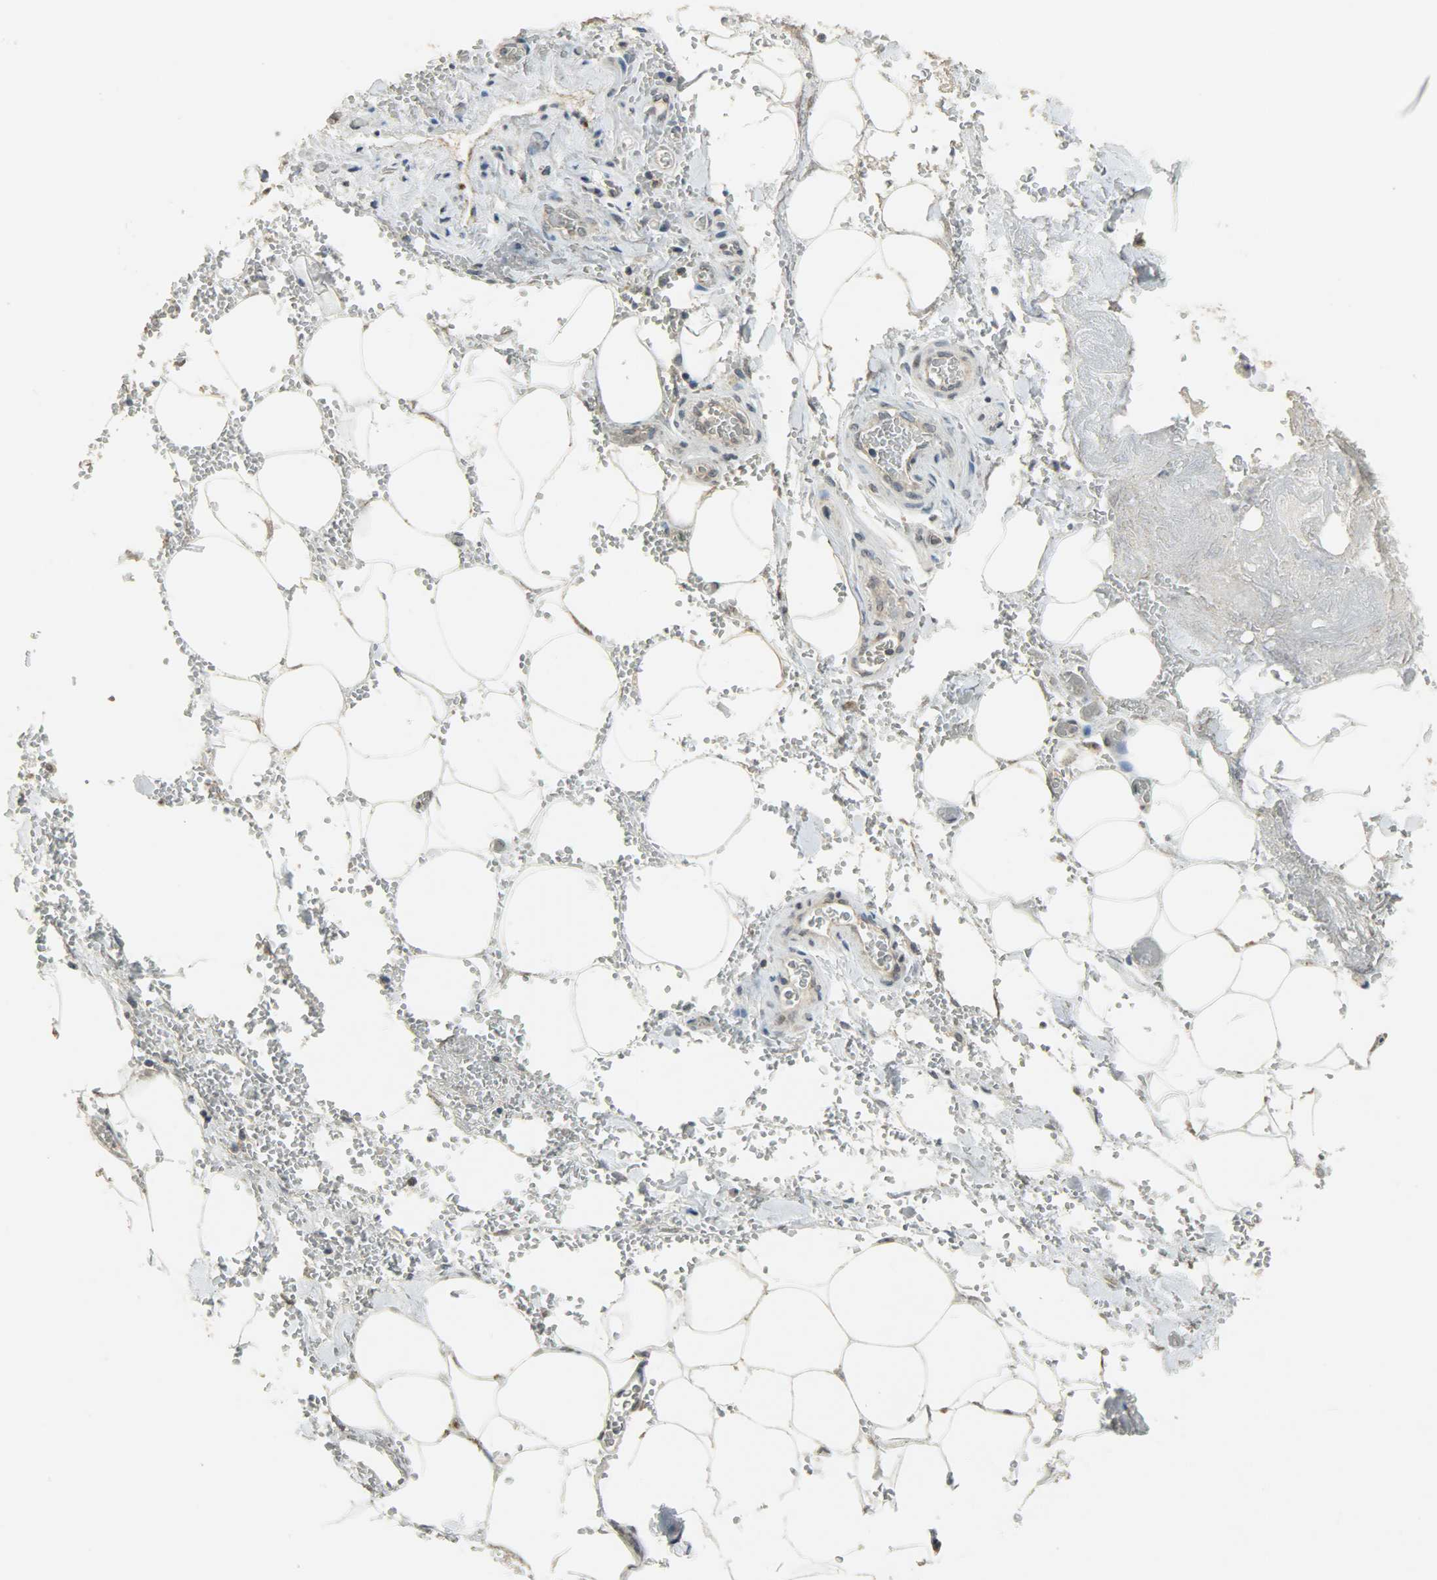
{"staining": {"intensity": "negative", "quantity": "none", "location": "none"}, "tissue": "adipose tissue", "cell_type": "Adipocytes", "image_type": "normal", "snomed": [{"axis": "morphology", "description": "Normal tissue, NOS"}, {"axis": "morphology", "description": "Cholangiocarcinoma"}, {"axis": "topography", "description": "Liver"}, {"axis": "topography", "description": "Peripheral nerve tissue"}], "caption": "A high-resolution histopathology image shows immunohistochemistry (IHC) staining of benign adipose tissue, which shows no significant positivity in adipocytes.", "gene": "DNAJB6", "patient": {"sex": "male", "age": 50}}